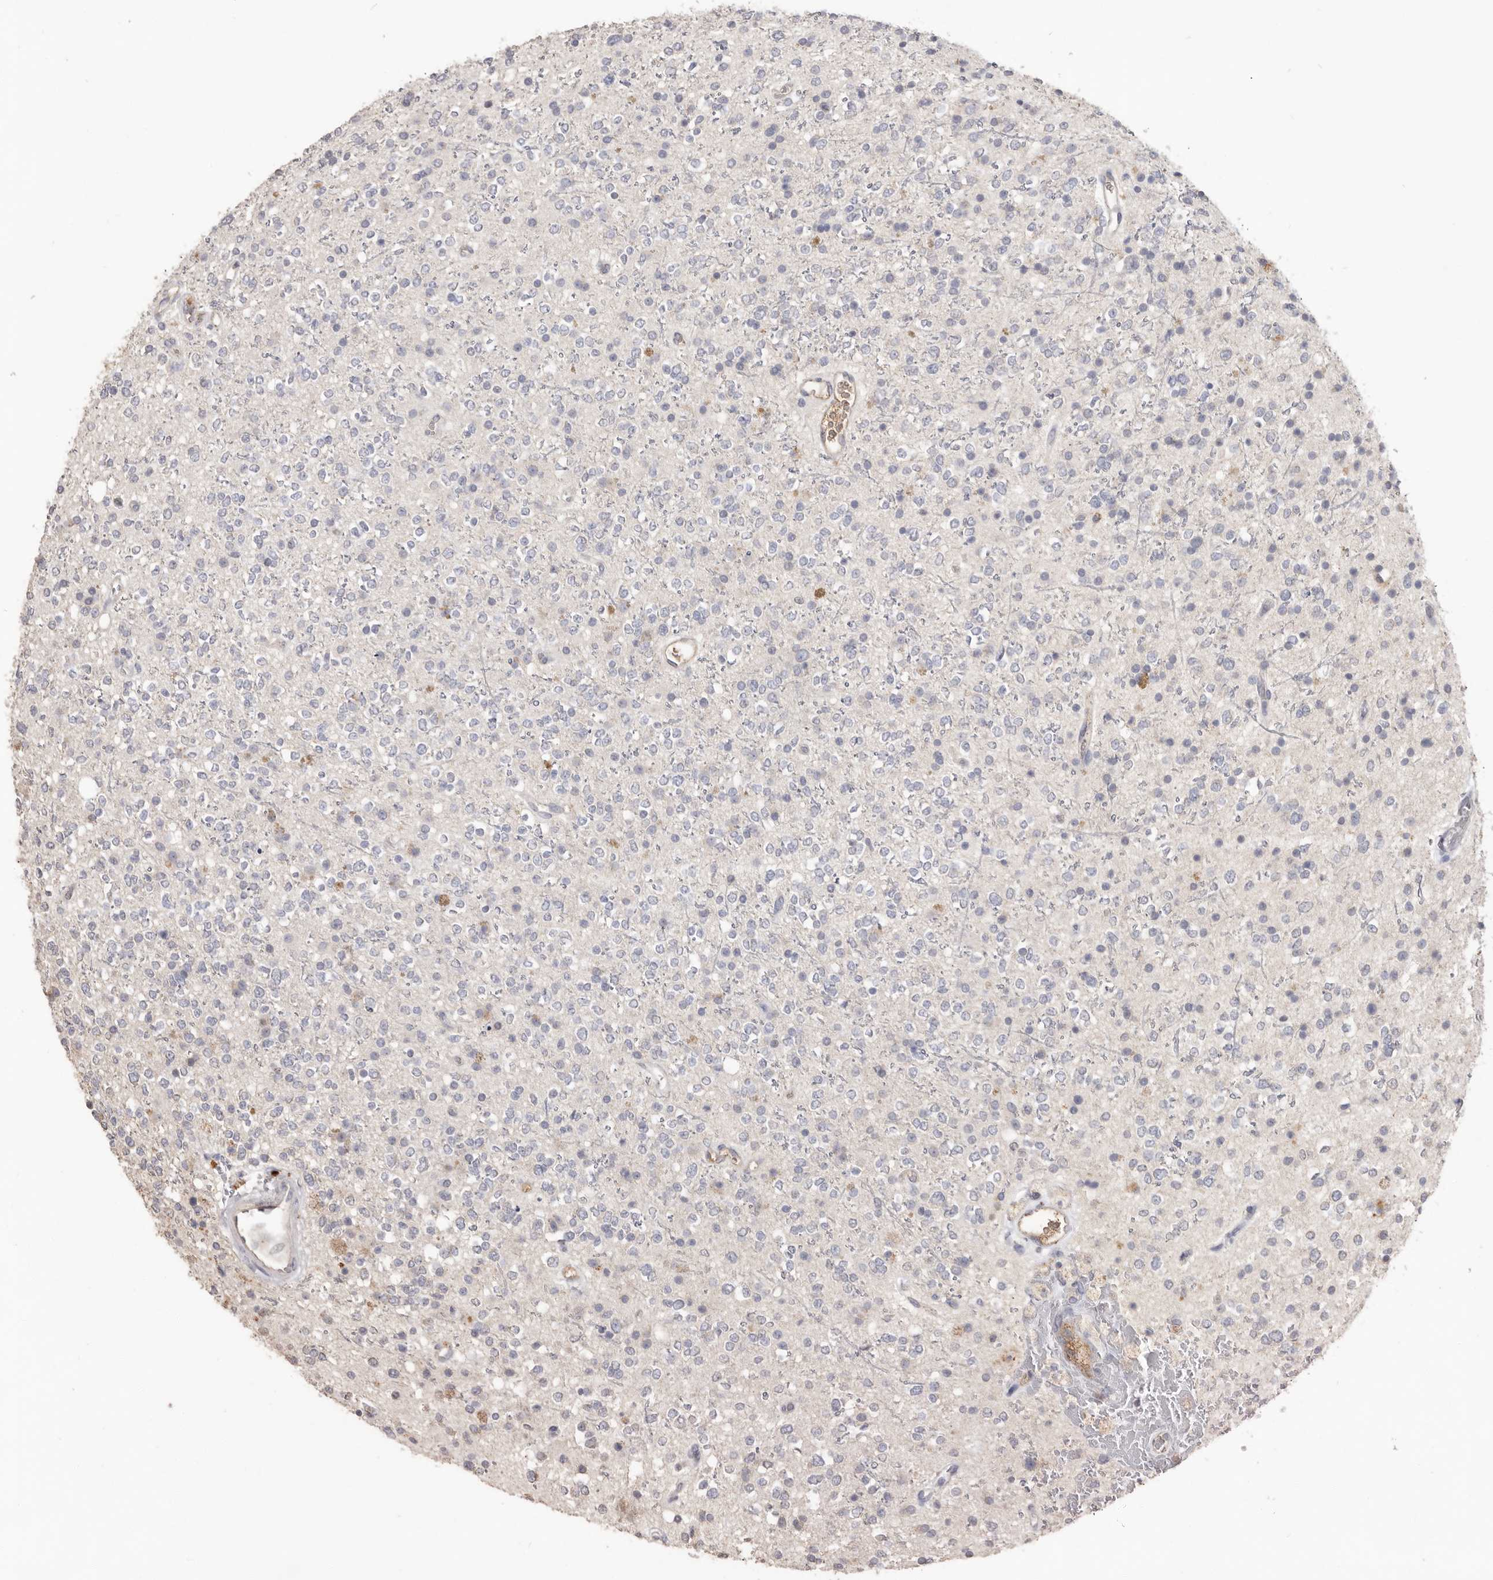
{"staining": {"intensity": "negative", "quantity": "none", "location": "none"}, "tissue": "glioma", "cell_type": "Tumor cells", "image_type": "cancer", "snomed": [{"axis": "morphology", "description": "Glioma, malignant, High grade"}, {"axis": "topography", "description": "Brain"}], "caption": "DAB immunohistochemical staining of human high-grade glioma (malignant) reveals no significant positivity in tumor cells.", "gene": "HCAR2", "patient": {"sex": "male", "age": 34}}